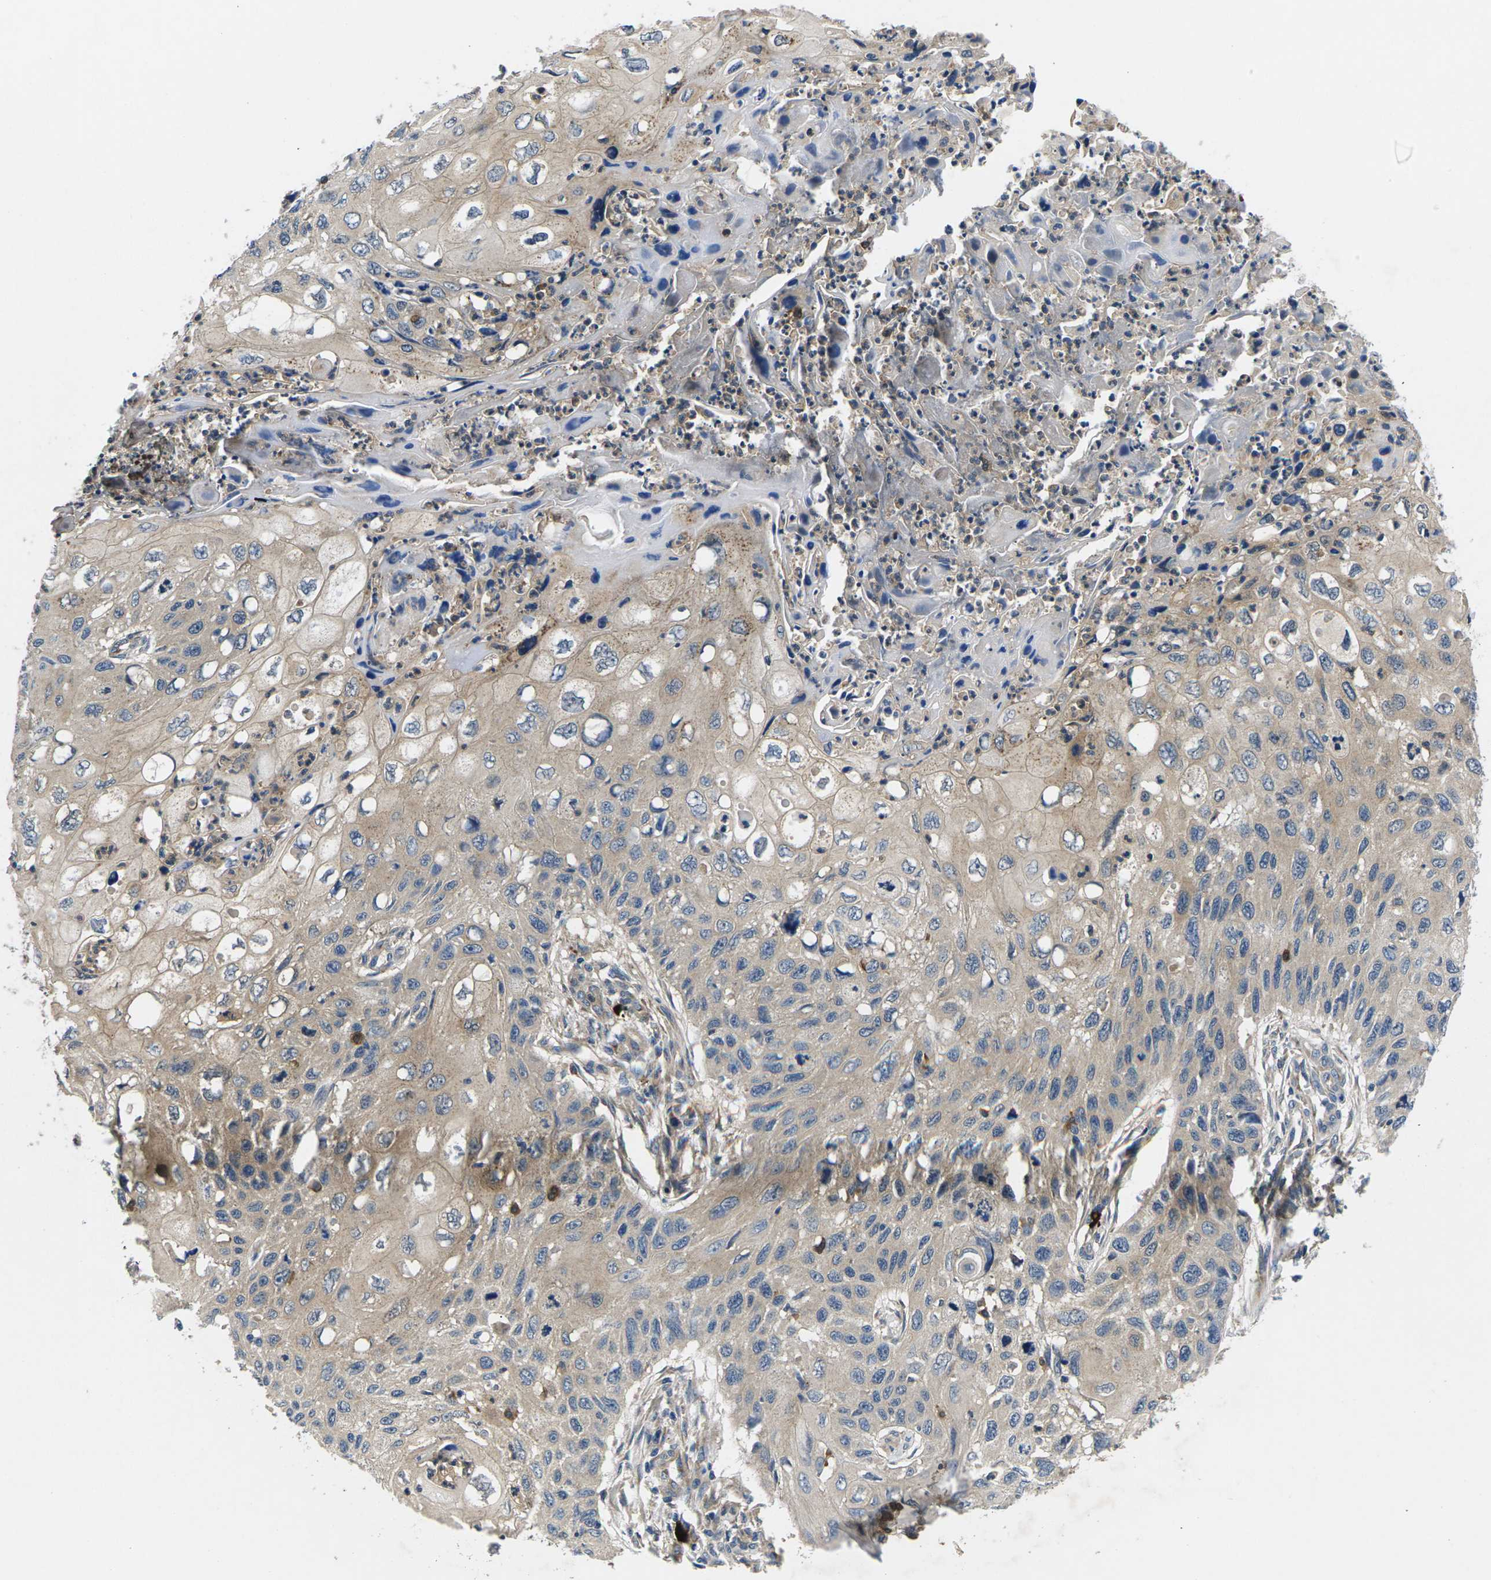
{"staining": {"intensity": "weak", "quantity": "<25%", "location": "cytoplasmic/membranous"}, "tissue": "cervical cancer", "cell_type": "Tumor cells", "image_type": "cancer", "snomed": [{"axis": "morphology", "description": "Squamous cell carcinoma, NOS"}, {"axis": "topography", "description": "Cervix"}], "caption": "Immunohistochemistry of cervical cancer (squamous cell carcinoma) shows no staining in tumor cells. (Stains: DAB immunohistochemistry with hematoxylin counter stain, Microscopy: brightfield microscopy at high magnification).", "gene": "PLCE1", "patient": {"sex": "female", "age": 70}}